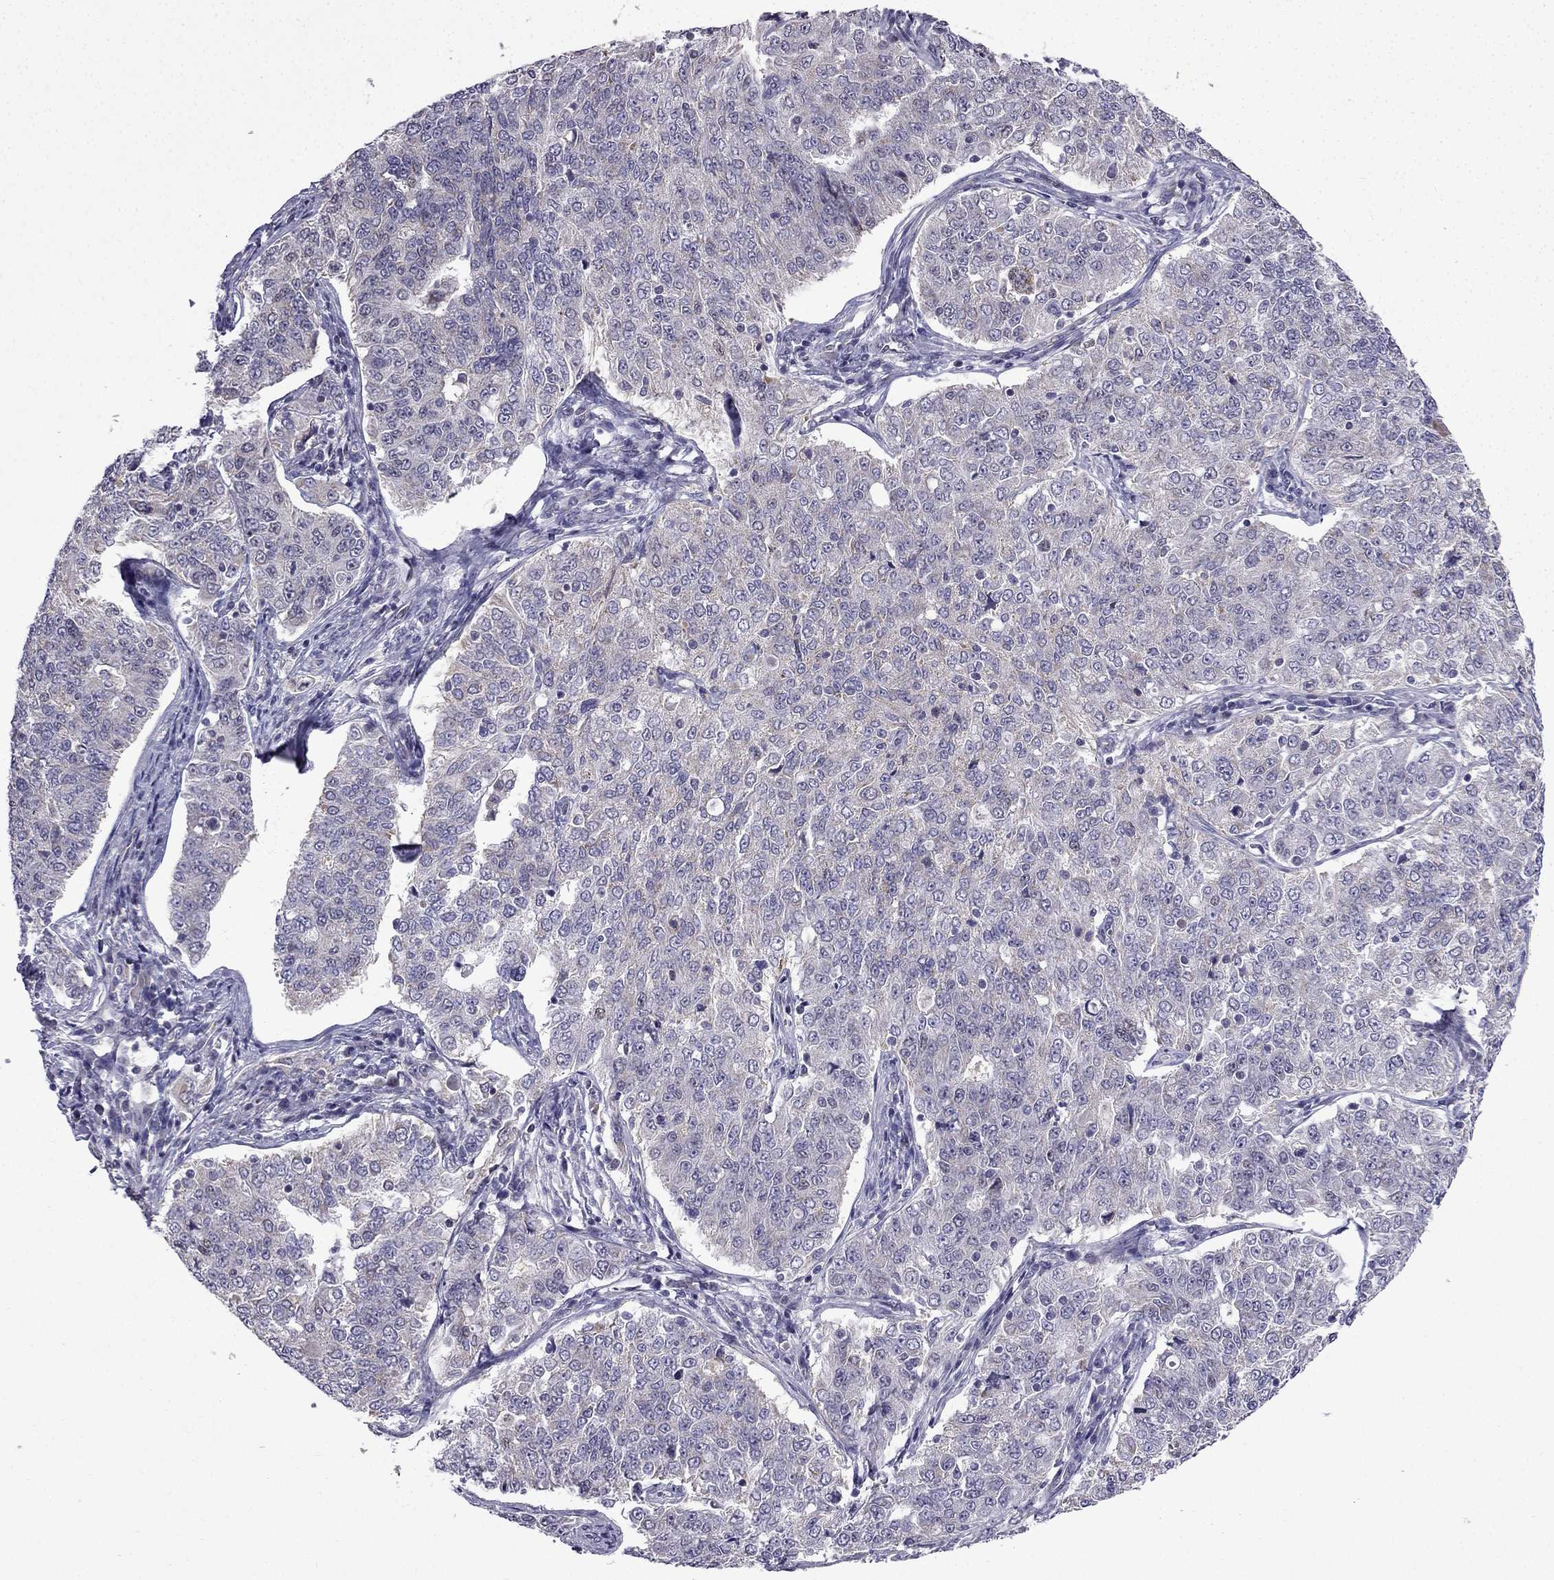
{"staining": {"intensity": "negative", "quantity": "none", "location": "none"}, "tissue": "endometrial cancer", "cell_type": "Tumor cells", "image_type": "cancer", "snomed": [{"axis": "morphology", "description": "Adenocarcinoma, NOS"}, {"axis": "topography", "description": "Endometrium"}], "caption": "This histopathology image is of endometrial cancer (adenocarcinoma) stained with immunohistochemistry (IHC) to label a protein in brown with the nuclei are counter-stained blue. There is no expression in tumor cells.", "gene": "SLC6A2", "patient": {"sex": "female", "age": 43}}